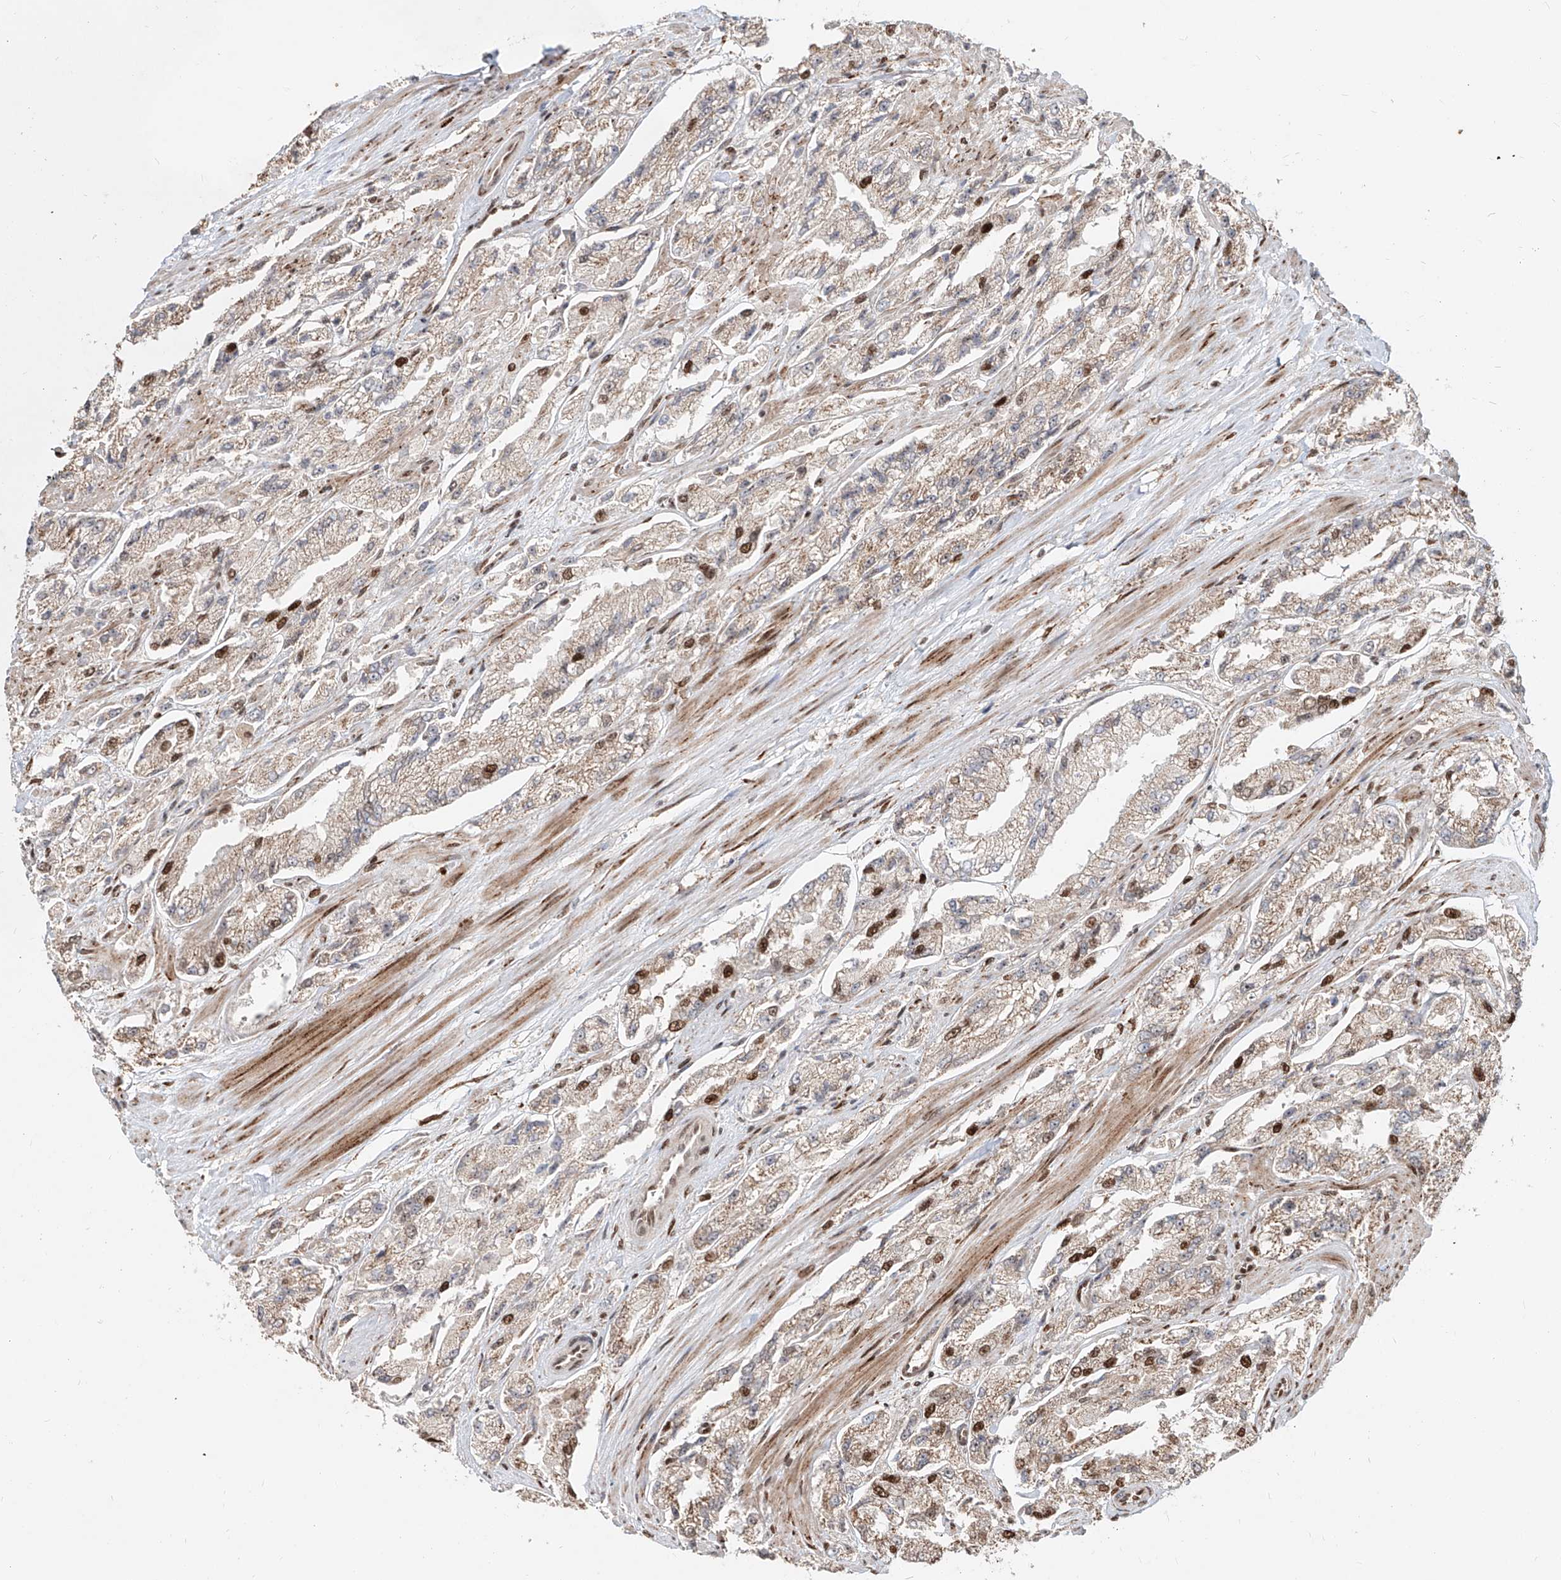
{"staining": {"intensity": "moderate", "quantity": "25%-75%", "location": "nuclear"}, "tissue": "prostate cancer", "cell_type": "Tumor cells", "image_type": "cancer", "snomed": [{"axis": "morphology", "description": "Adenocarcinoma, High grade"}, {"axis": "topography", "description": "Prostate"}], "caption": "Moderate nuclear expression for a protein is appreciated in about 25%-75% of tumor cells of prostate cancer using IHC.", "gene": "ZNF710", "patient": {"sex": "male", "age": 58}}